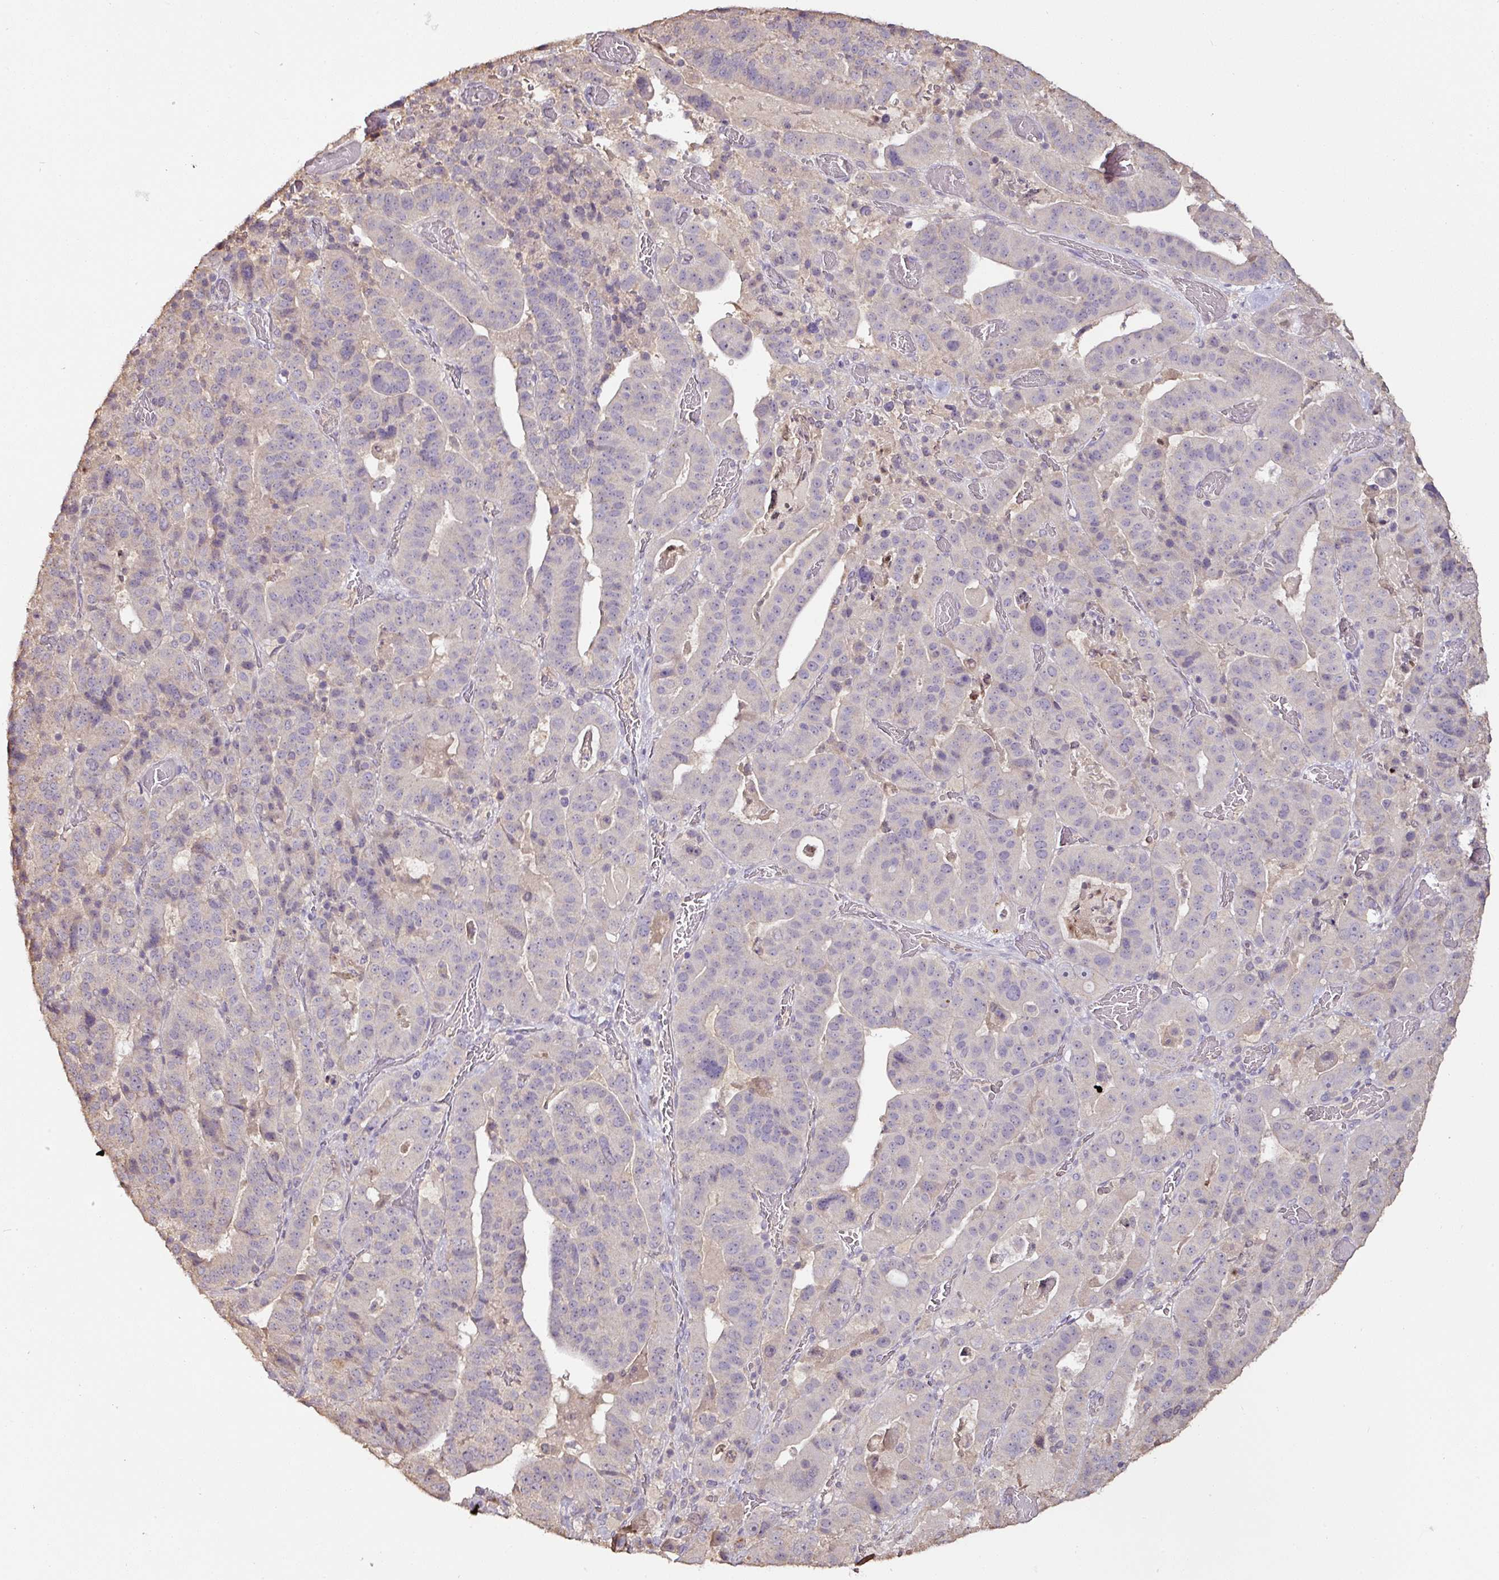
{"staining": {"intensity": "negative", "quantity": "none", "location": "none"}, "tissue": "stomach cancer", "cell_type": "Tumor cells", "image_type": "cancer", "snomed": [{"axis": "morphology", "description": "Adenocarcinoma, NOS"}, {"axis": "topography", "description": "Stomach"}], "caption": "This is an immunohistochemistry (IHC) micrograph of stomach cancer (adenocarcinoma). There is no expression in tumor cells.", "gene": "RPL38", "patient": {"sex": "male", "age": 48}}